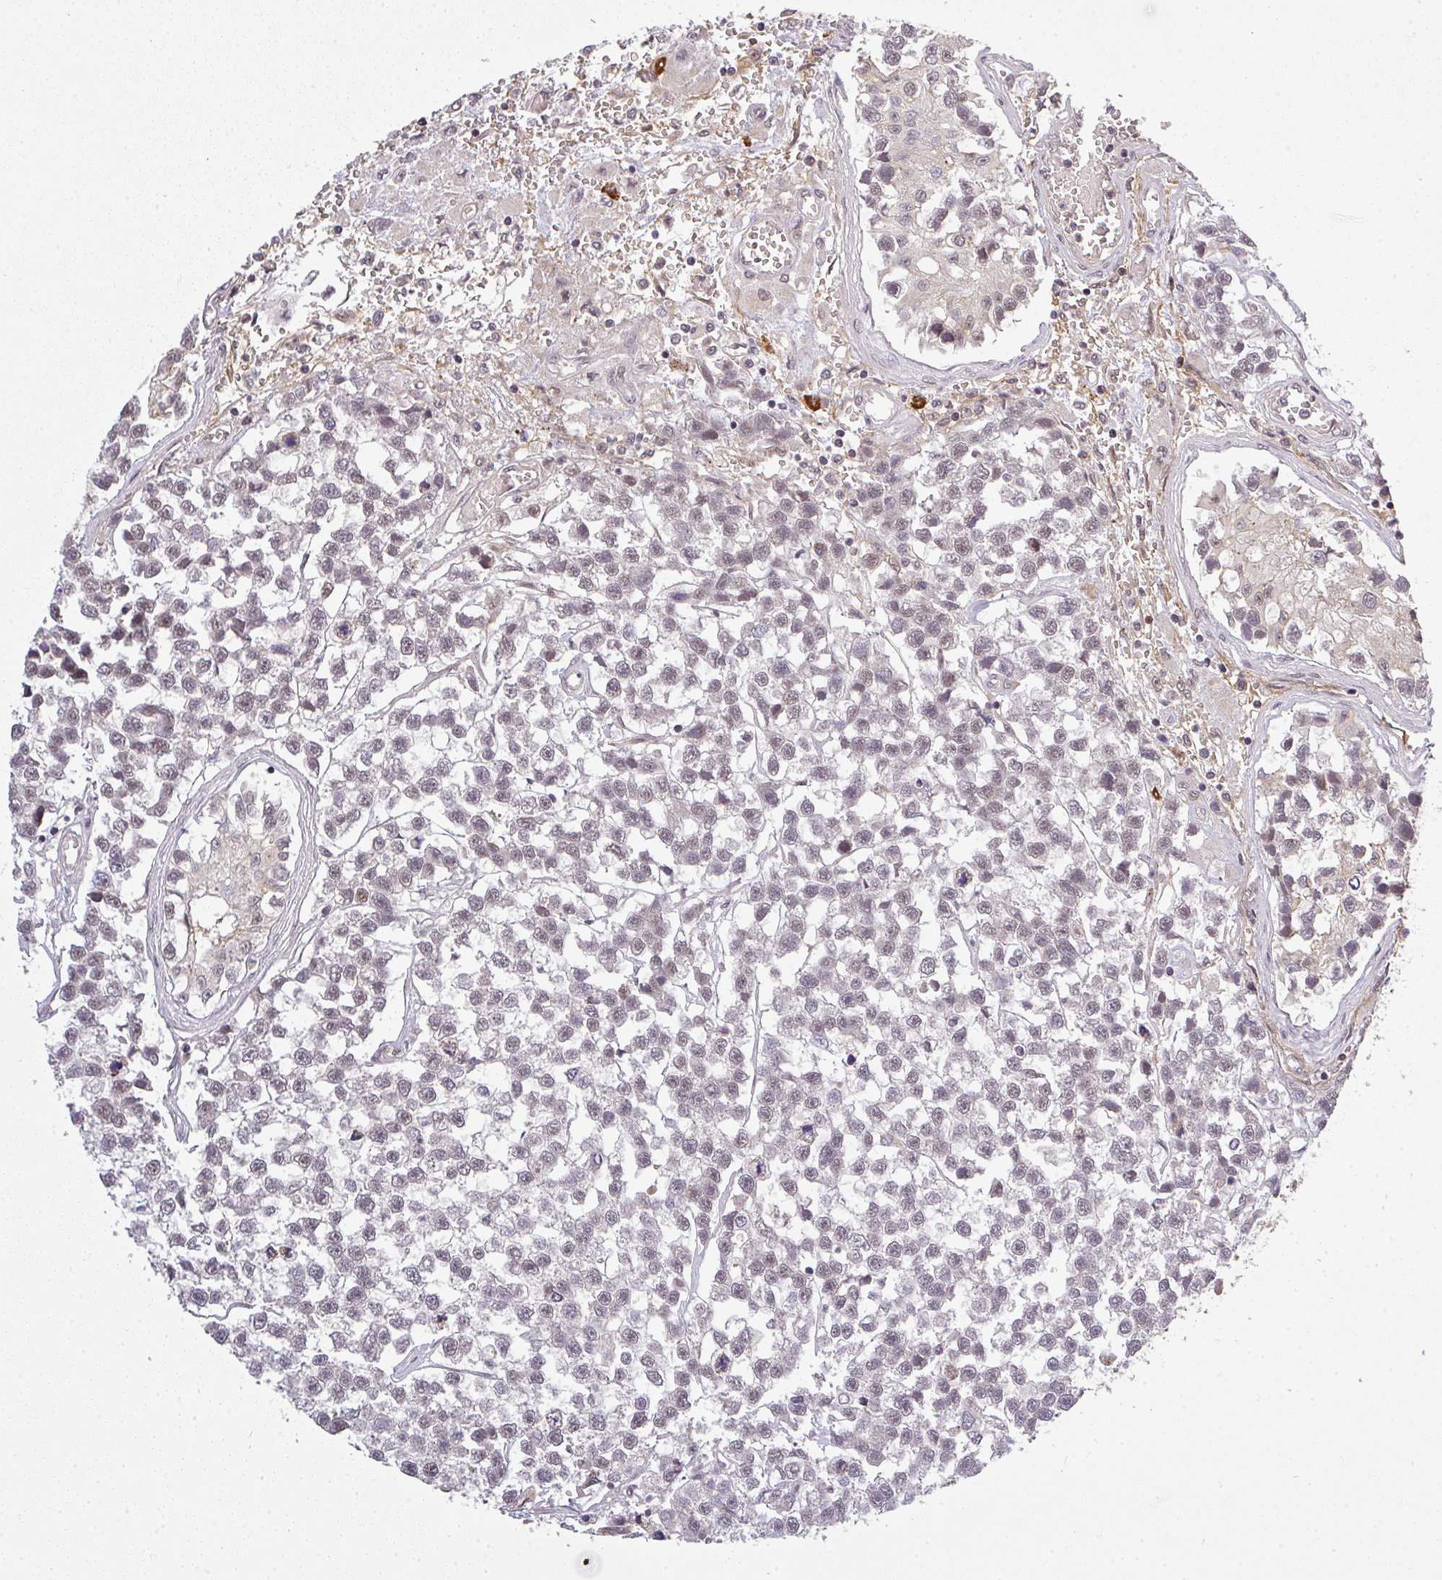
{"staining": {"intensity": "weak", "quantity": "<25%", "location": "nuclear"}, "tissue": "testis cancer", "cell_type": "Tumor cells", "image_type": "cancer", "snomed": [{"axis": "morphology", "description": "Seminoma, NOS"}, {"axis": "topography", "description": "Testis"}], "caption": "Immunohistochemistry (IHC) image of seminoma (testis) stained for a protein (brown), which exhibits no staining in tumor cells. (Stains: DAB (3,3'-diaminobenzidine) IHC with hematoxylin counter stain, Microscopy: brightfield microscopy at high magnification).", "gene": "FAM153A", "patient": {"sex": "male", "age": 26}}